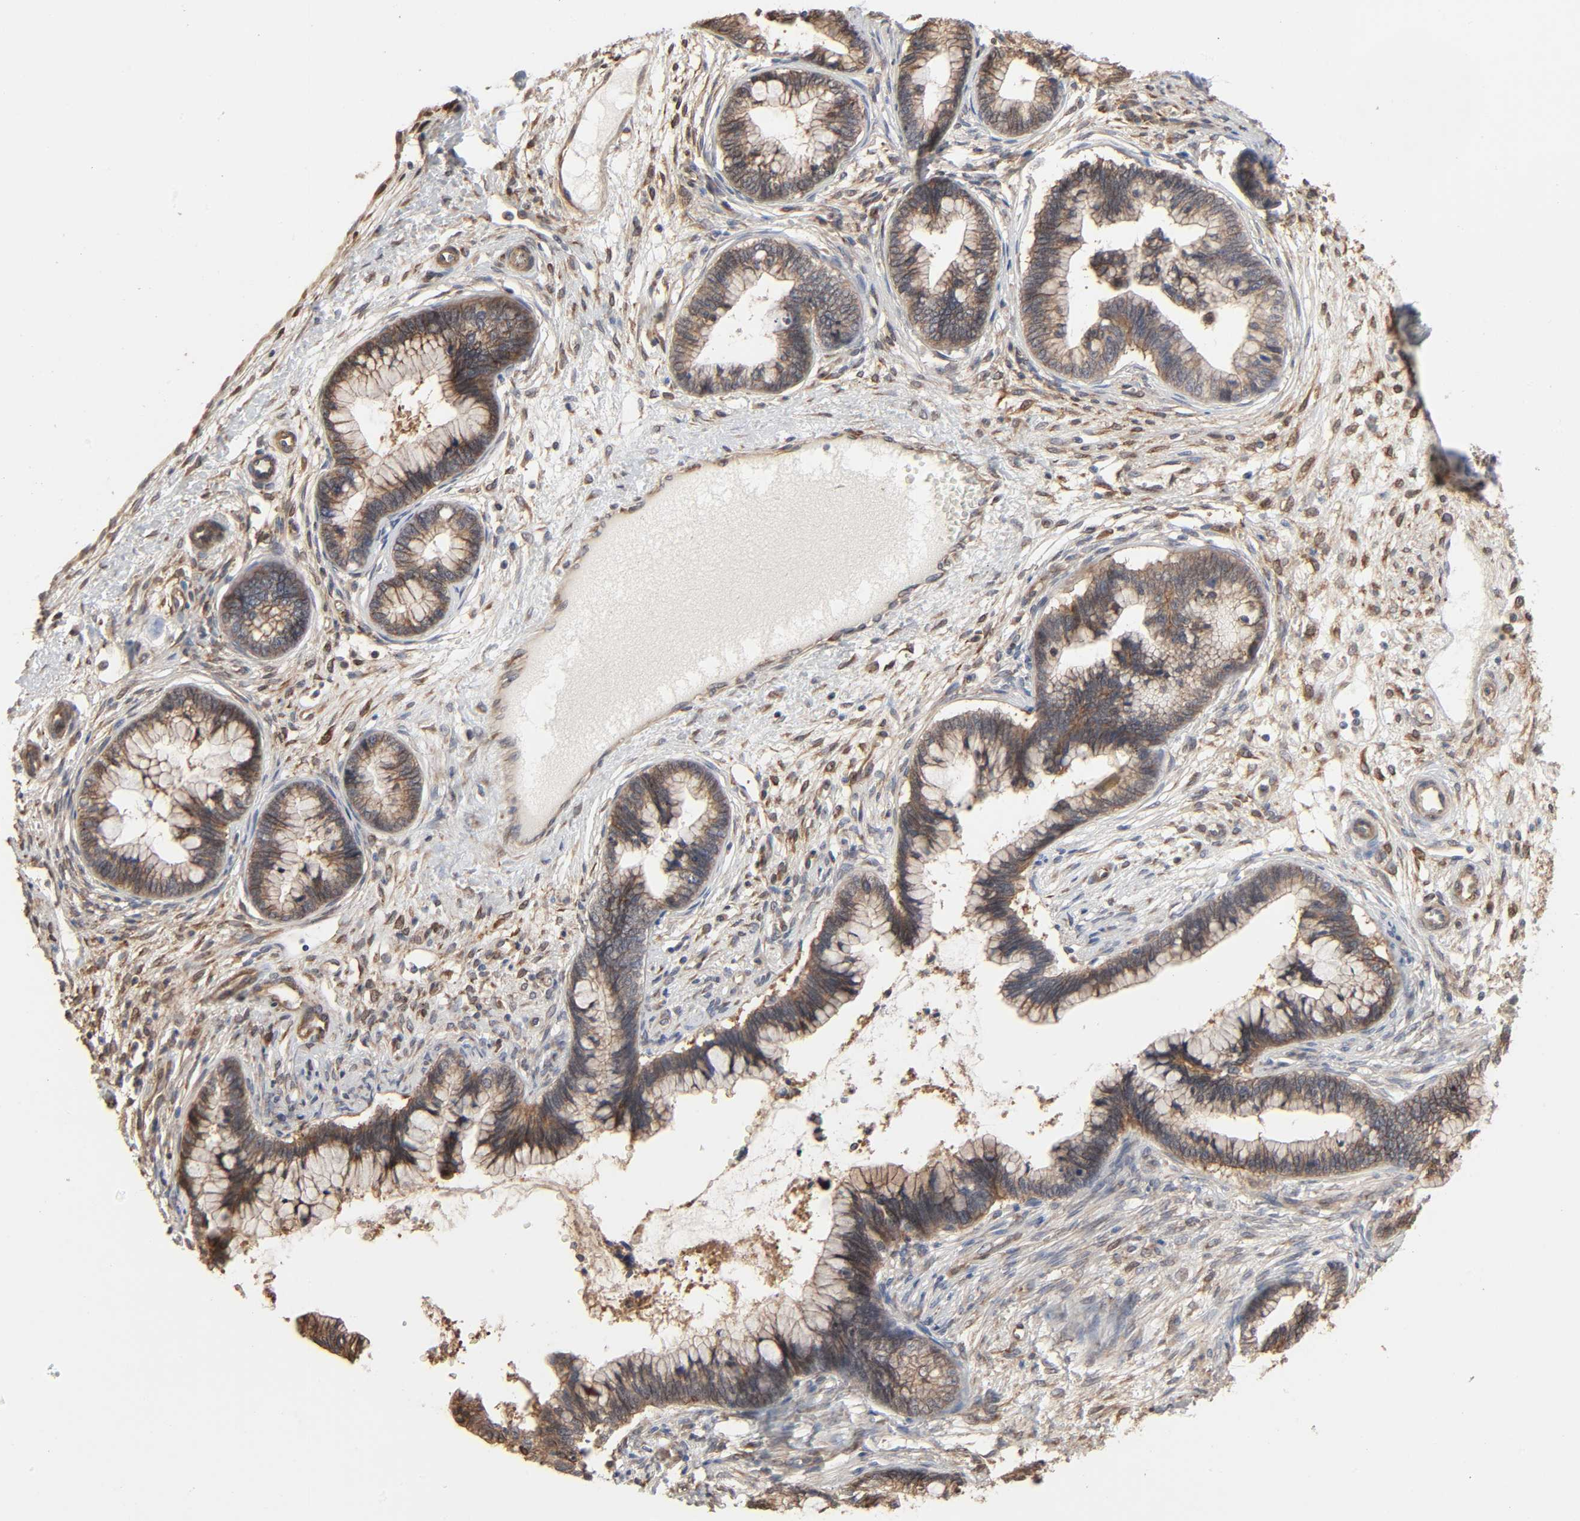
{"staining": {"intensity": "moderate", "quantity": ">75%", "location": "cytoplasmic/membranous"}, "tissue": "cervical cancer", "cell_type": "Tumor cells", "image_type": "cancer", "snomed": [{"axis": "morphology", "description": "Adenocarcinoma, NOS"}, {"axis": "topography", "description": "Cervix"}], "caption": "Cervical cancer was stained to show a protein in brown. There is medium levels of moderate cytoplasmic/membranous positivity in about >75% of tumor cells. Using DAB (3,3'-diaminobenzidine) (brown) and hematoxylin (blue) stains, captured at high magnification using brightfield microscopy.", "gene": "NDRG2", "patient": {"sex": "female", "age": 44}}